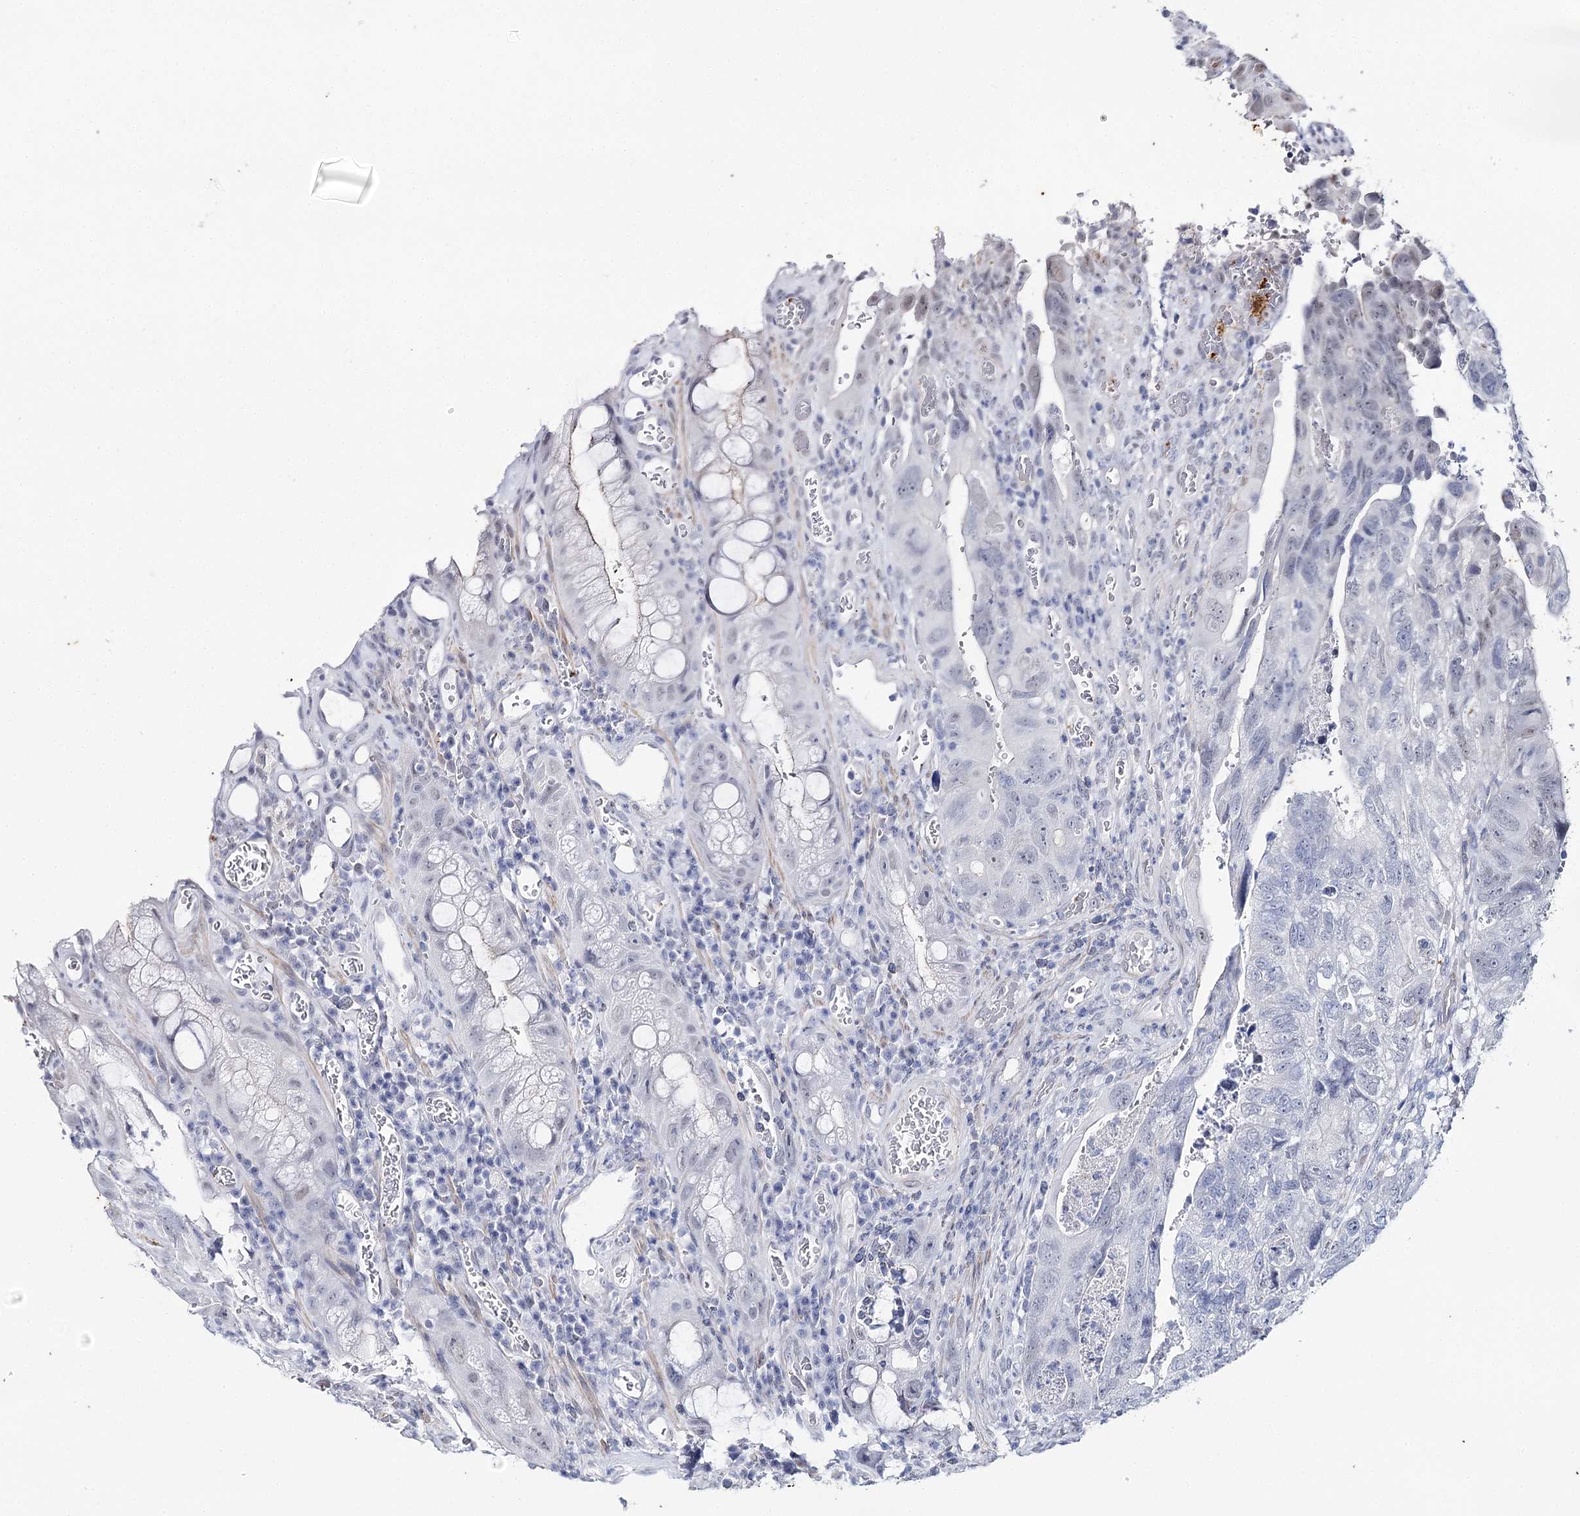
{"staining": {"intensity": "weak", "quantity": "<25%", "location": "nuclear"}, "tissue": "colorectal cancer", "cell_type": "Tumor cells", "image_type": "cancer", "snomed": [{"axis": "morphology", "description": "Adenocarcinoma, NOS"}, {"axis": "topography", "description": "Rectum"}], "caption": "Adenocarcinoma (colorectal) was stained to show a protein in brown. There is no significant positivity in tumor cells.", "gene": "AGXT2", "patient": {"sex": "male", "age": 63}}